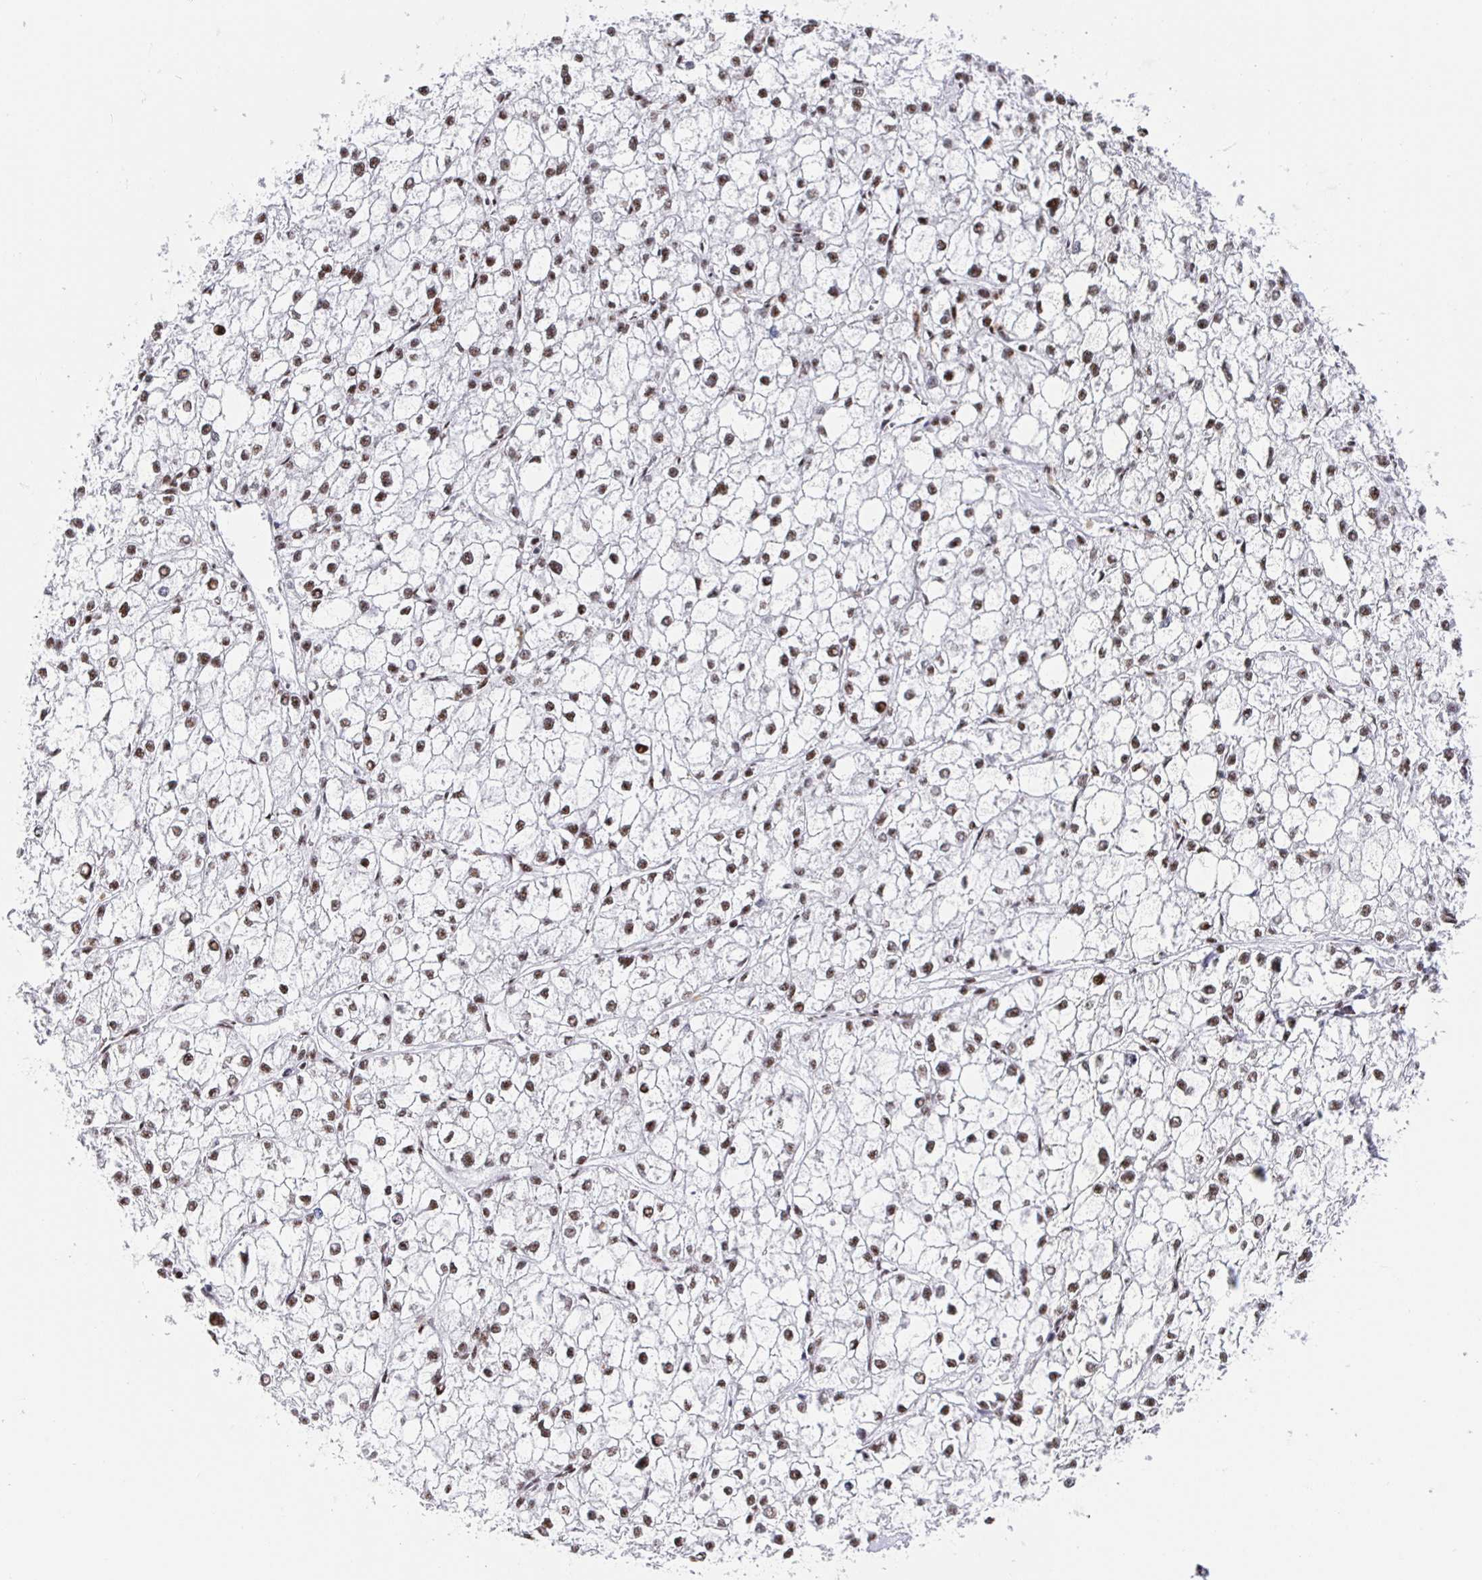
{"staining": {"intensity": "moderate", "quantity": ">75%", "location": "nuclear"}, "tissue": "liver cancer", "cell_type": "Tumor cells", "image_type": "cancer", "snomed": [{"axis": "morphology", "description": "Carcinoma, Hepatocellular, NOS"}, {"axis": "topography", "description": "Liver"}], "caption": "Immunohistochemical staining of human hepatocellular carcinoma (liver) exhibits medium levels of moderate nuclear staining in approximately >75% of tumor cells.", "gene": "SETD5", "patient": {"sex": "female", "age": 43}}